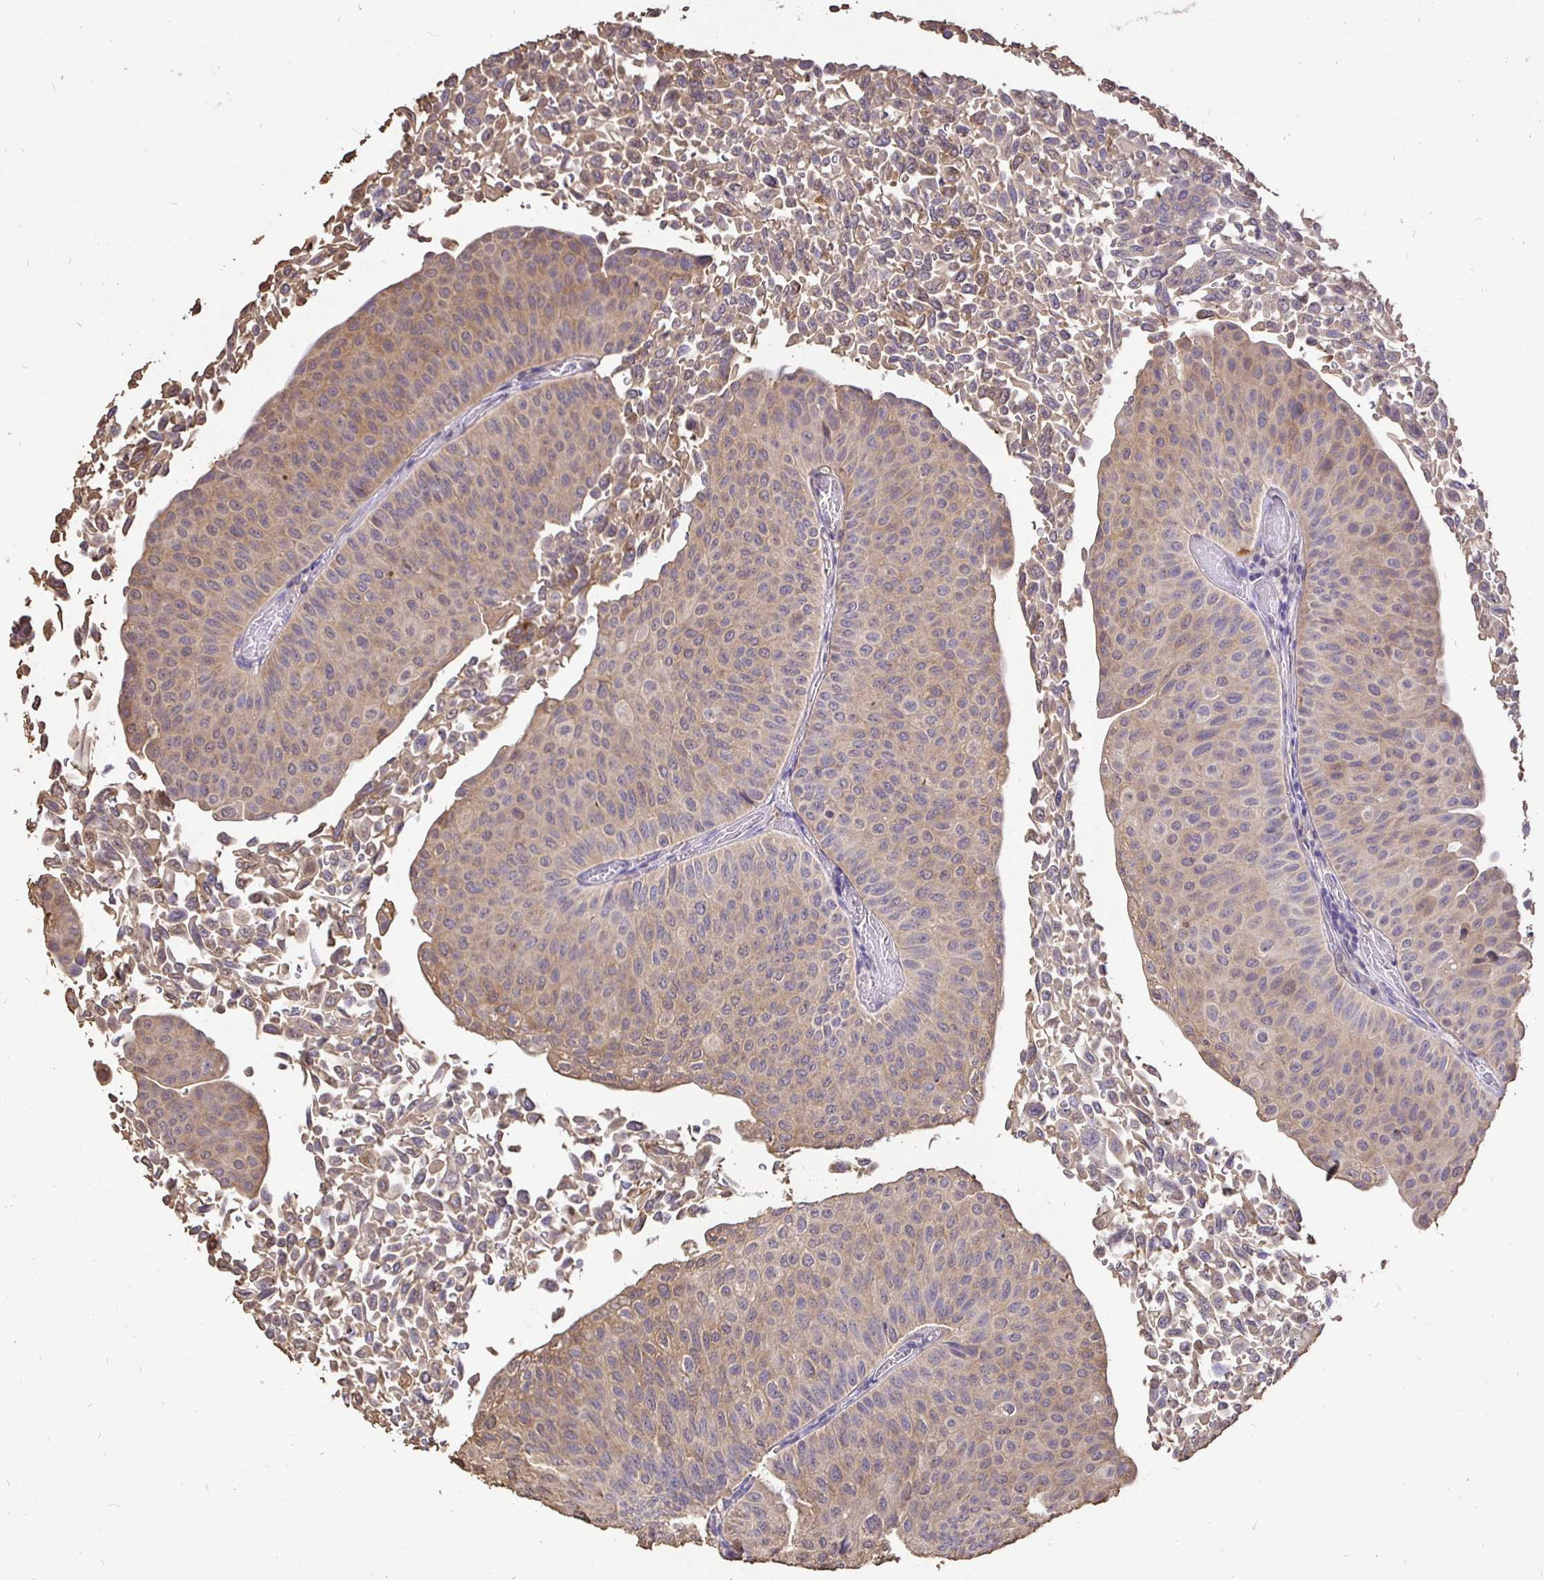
{"staining": {"intensity": "weak", "quantity": ">75%", "location": "cytoplasmic/membranous"}, "tissue": "urothelial cancer", "cell_type": "Tumor cells", "image_type": "cancer", "snomed": [{"axis": "morphology", "description": "Urothelial carcinoma, NOS"}, {"axis": "topography", "description": "Urinary bladder"}], "caption": "IHC histopathology image of urothelial cancer stained for a protein (brown), which reveals low levels of weak cytoplasmic/membranous expression in approximately >75% of tumor cells.", "gene": "MAPK8IP3", "patient": {"sex": "male", "age": 59}}